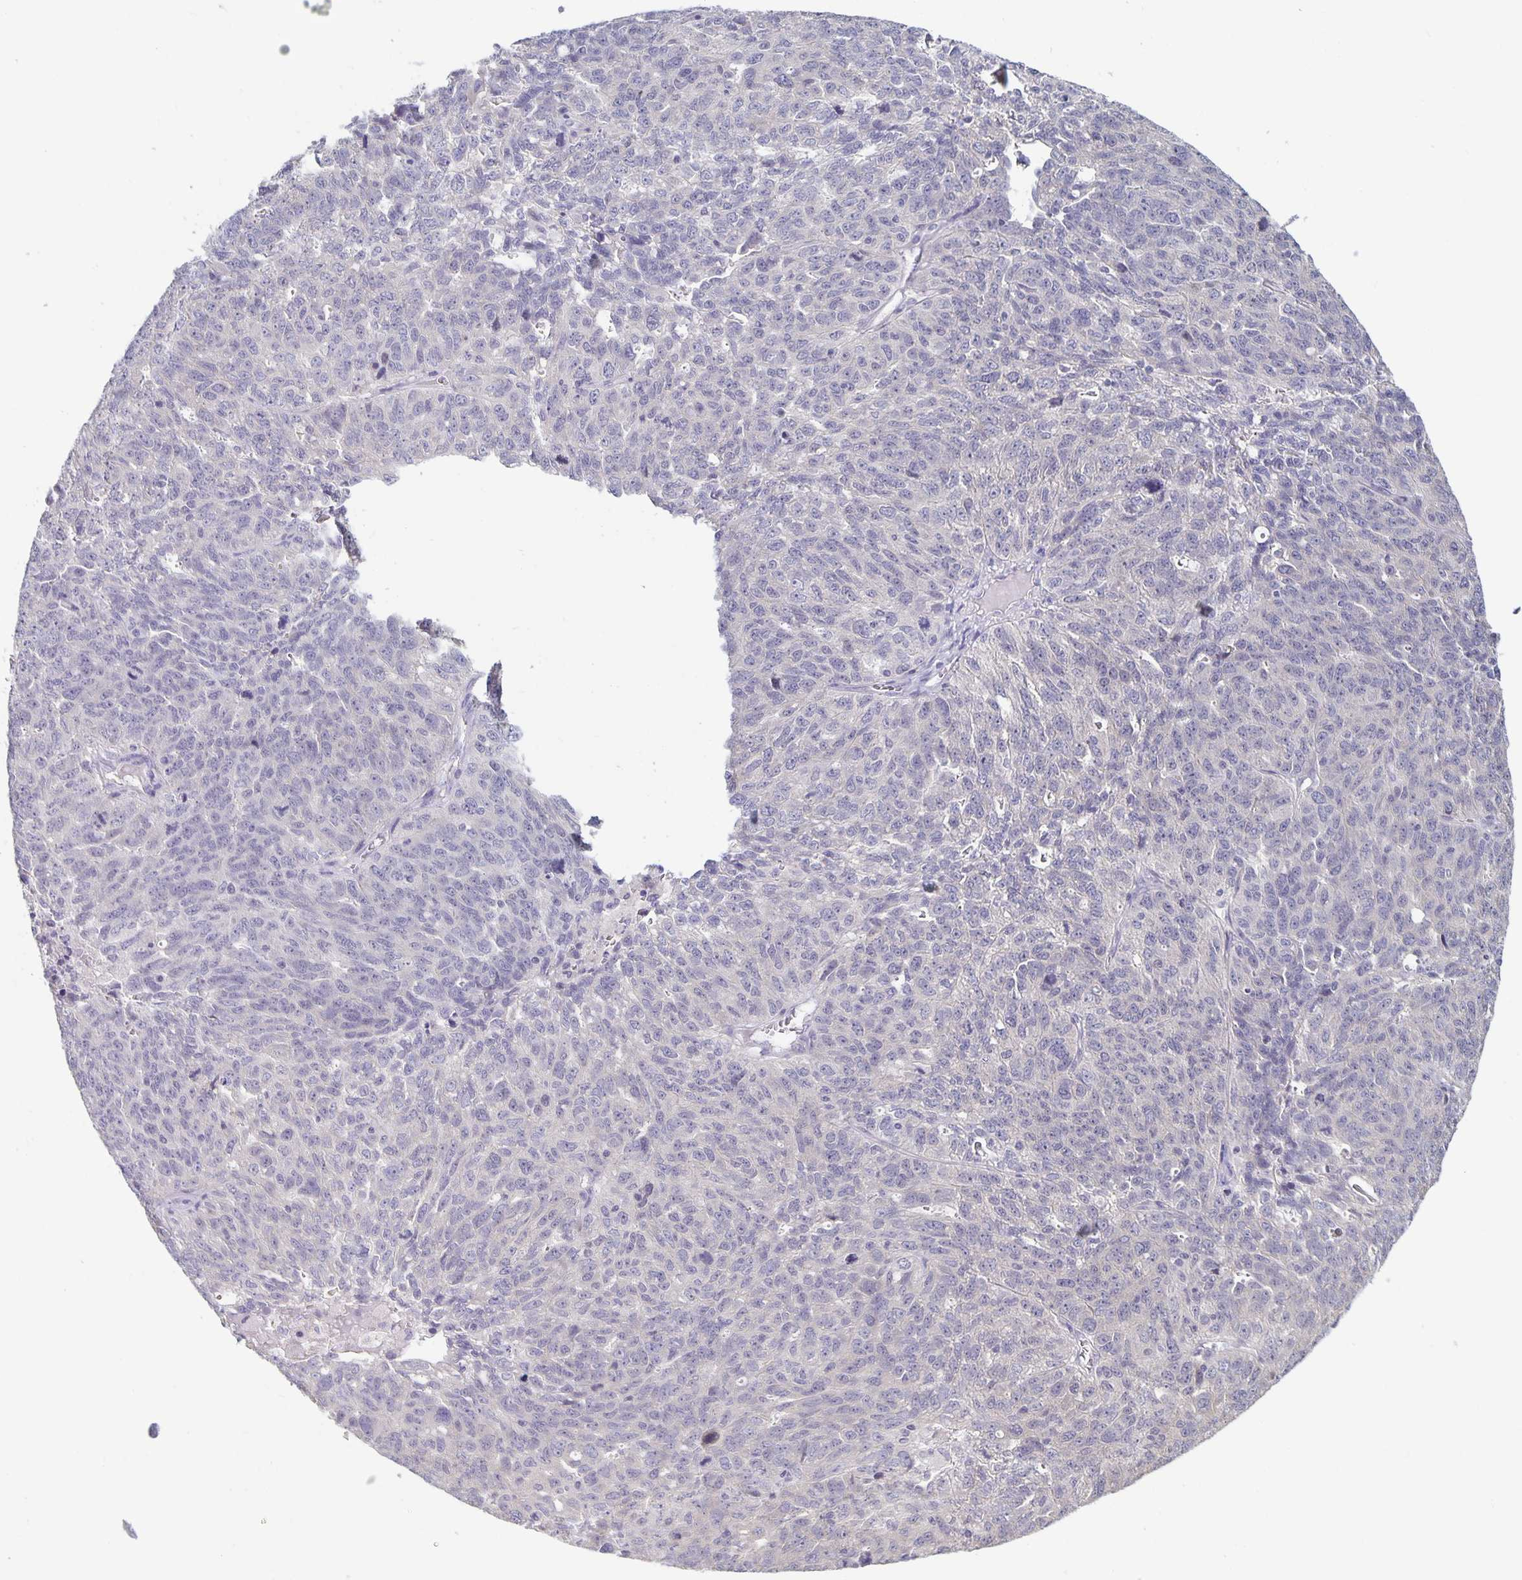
{"staining": {"intensity": "negative", "quantity": "none", "location": "none"}, "tissue": "ovarian cancer", "cell_type": "Tumor cells", "image_type": "cancer", "snomed": [{"axis": "morphology", "description": "Cystadenocarcinoma, serous, NOS"}, {"axis": "topography", "description": "Ovary"}], "caption": "This is an immunohistochemistry (IHC) micrograph of serous cystadenocarcinoma (ovarian). There is no staining in tumor cells.", "gene": "PLCB3", "patient": {"sex": "female", "age": 71}}